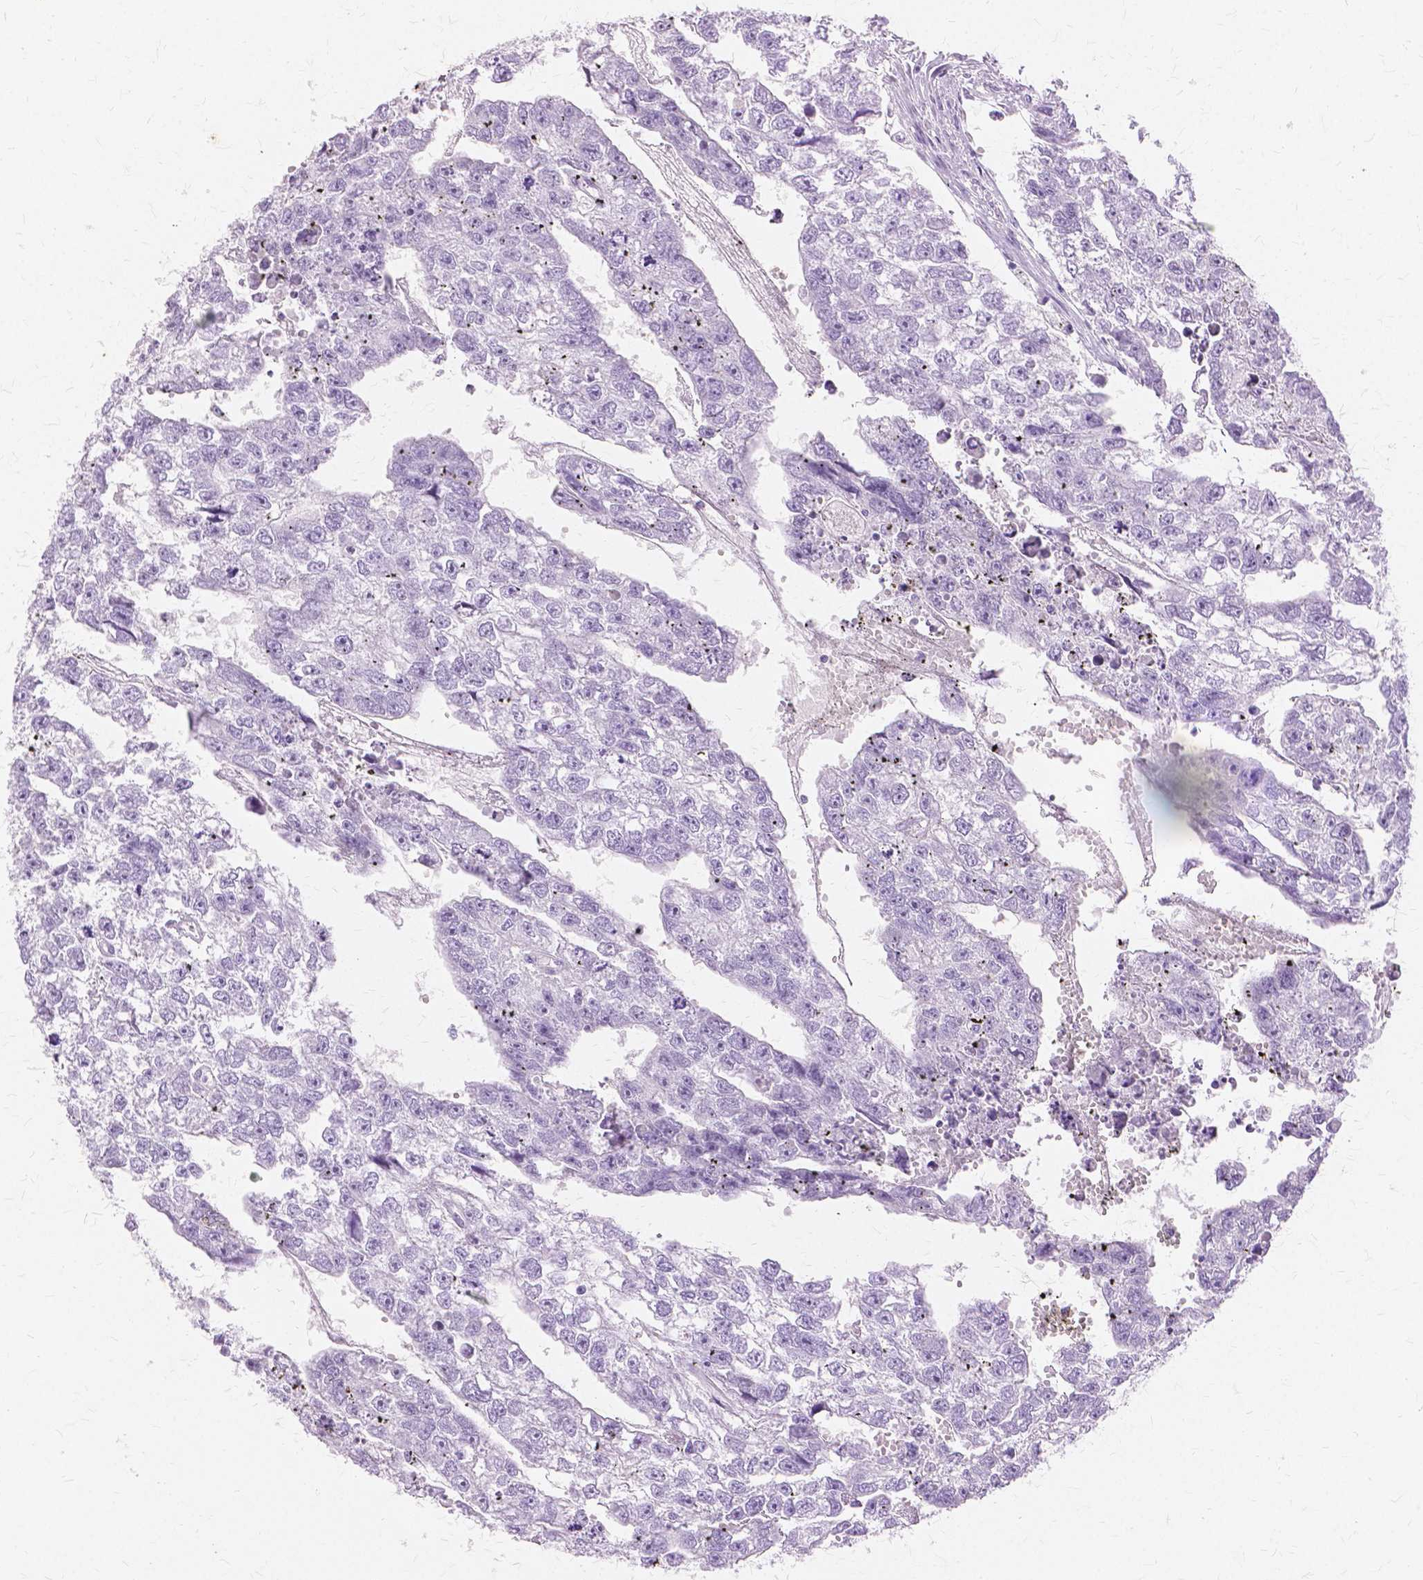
{"staining": {"intensity": "negative", "quantity": "none", "location": "none"}, "tissue": "testis cancer", "cell_type": "Tumor cells", "image_type": "cancer", "snomed": [{"axis": "morphology", "description": "Carcinoma, Embryonal, NOS"}, {"axis": "morphology", "description": "Teratoma, malignant, NOS"}, {"axis": "topography", "description": "Testis"}], "caption": "The micrograph shows no staining of tumor cells in testis teratoma (malignant).", "gene": "TGM1", "patient": {"sex": "male", "age": 44}}